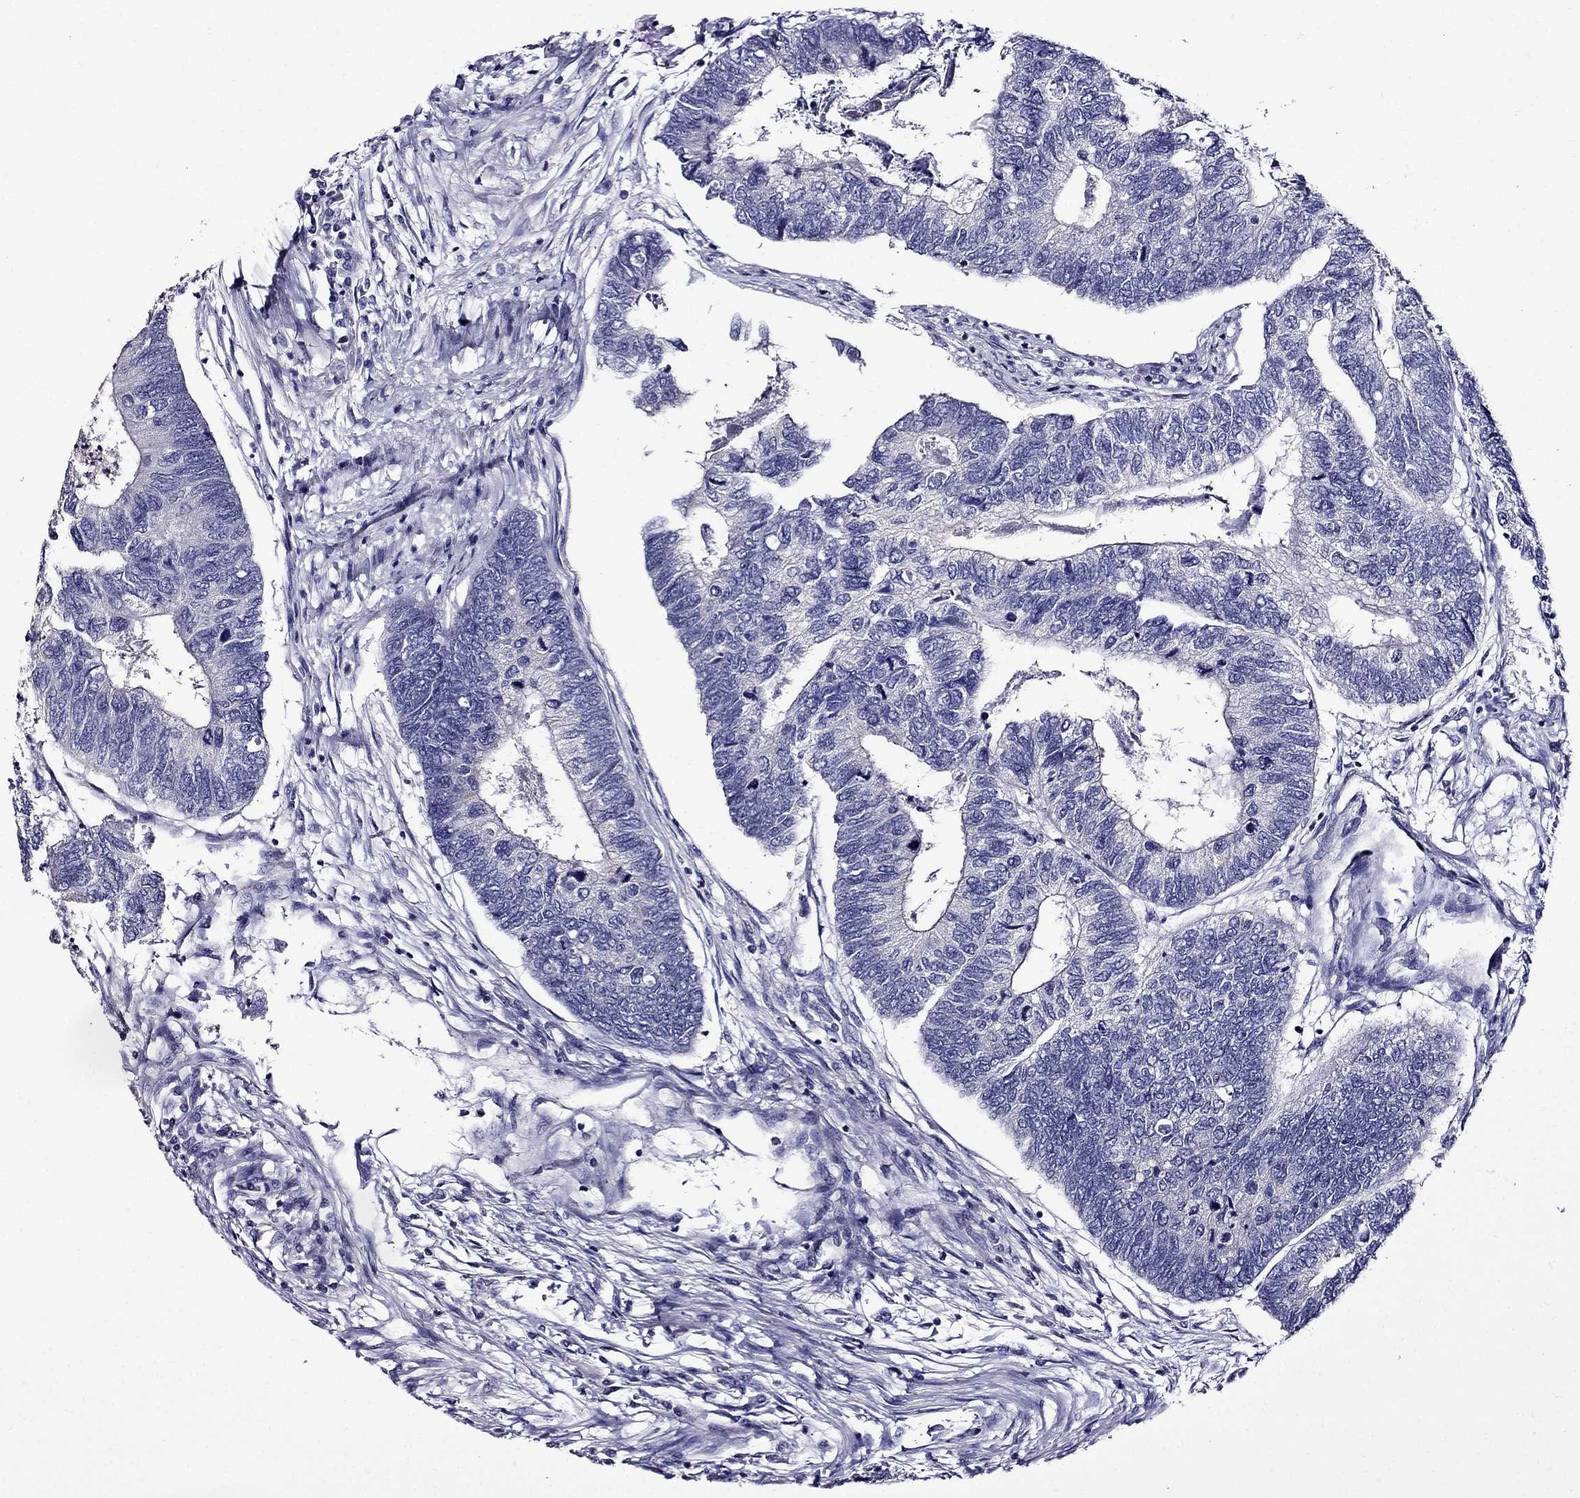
{"staining": {"intensity": "negative", "quantity": "none", "location": "none"}, "tissue": "colorectal cancer", "cell_type": "Tumor cells", "image_type": "cancer", "snomed": [{"axis": "morphology", "description": "Adenocarcinoma, NOS"}, {"axis": "topography", "description": "Colon"}], "caption": "This image is of adenocarcinoma (colorectal) stained with IHC to label a protein in brown with the nuclei are counter-stained blue. There is no expression in tumor cells.", "gene": "OXCT2", "patient": {"sex": "female", "age": 67}}